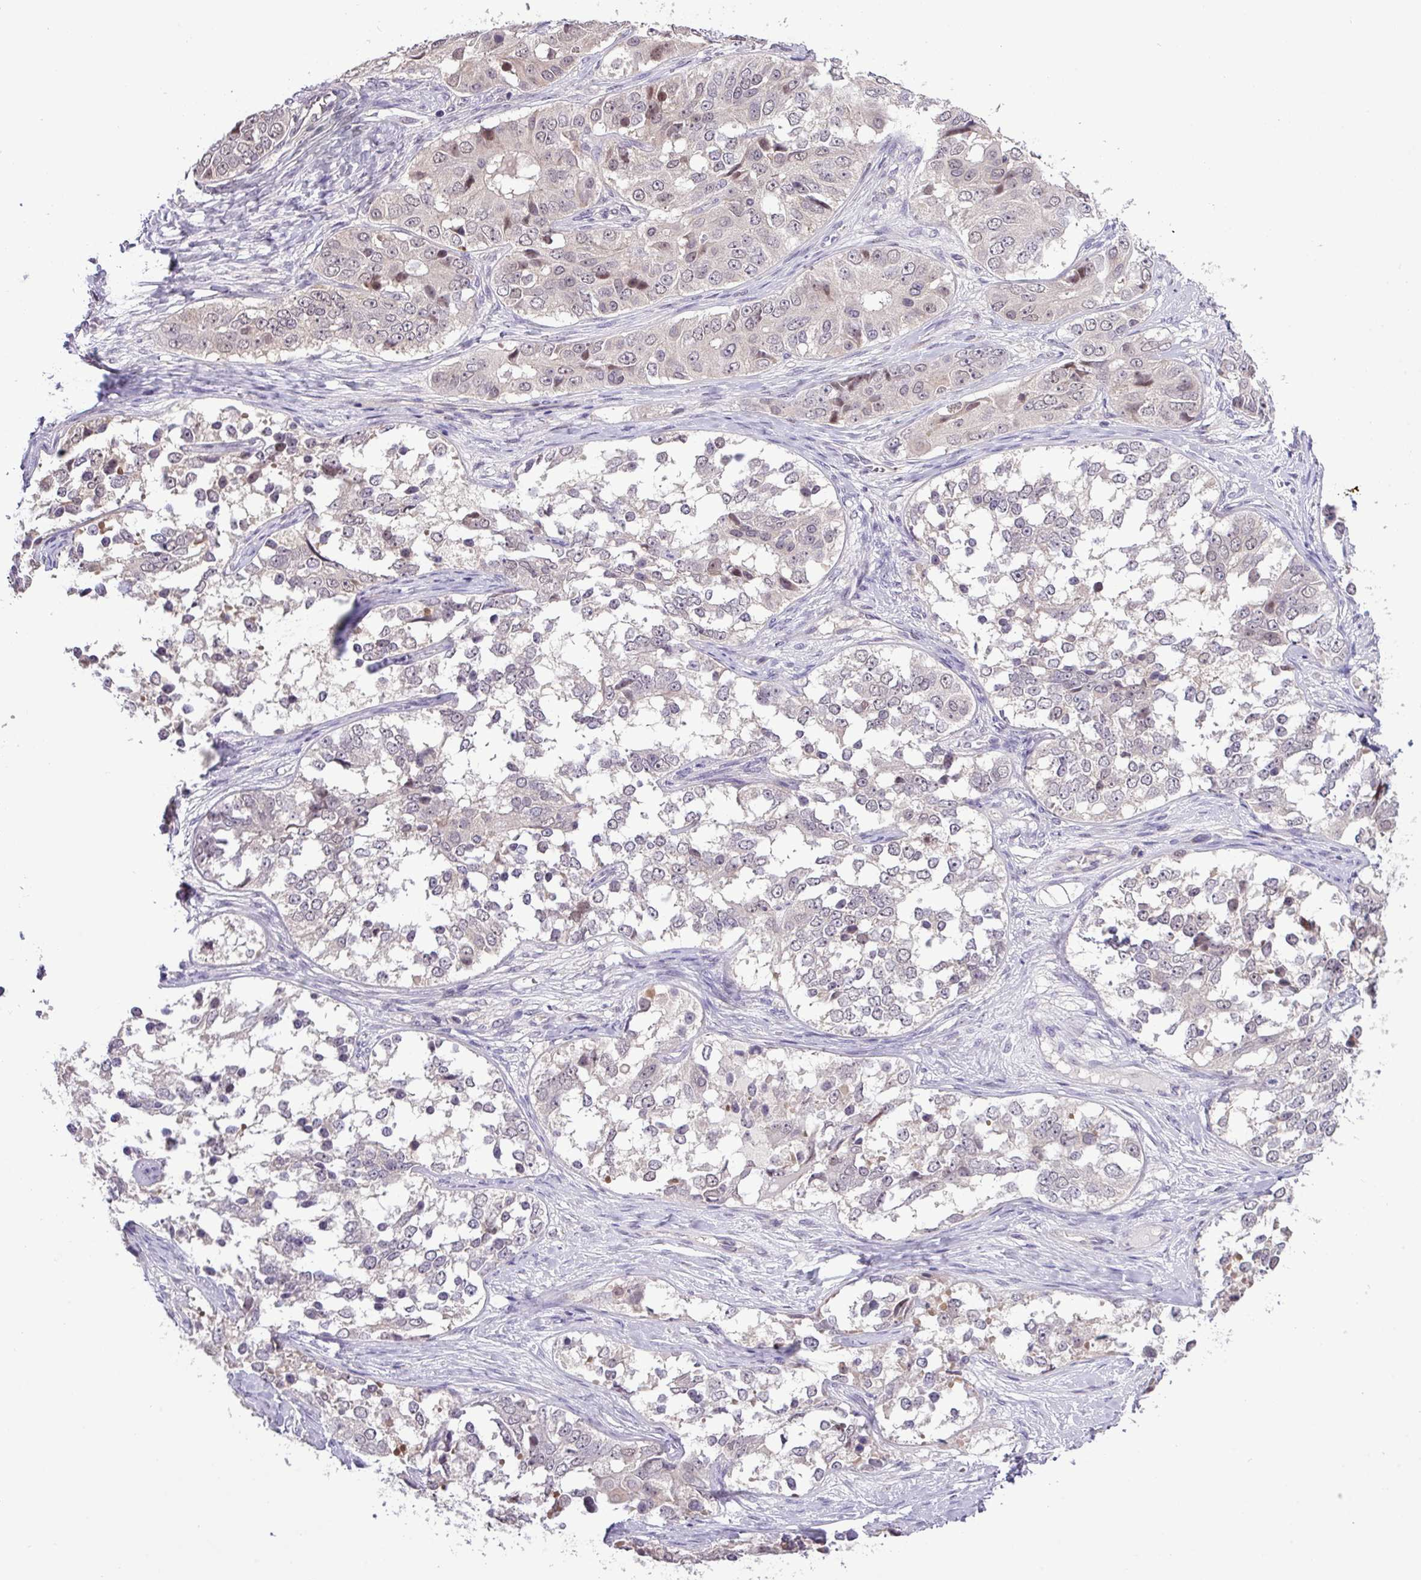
{"staining": {"intensity": "negative", "quantity": "none", "location": "none"}, "tissue": "ovarian cancer", "cell_type": "Tumor cells", "image_type": "cancer", "snomed": [{"axis": "morphology", "description": "Carcinoma, endometroid"}, {"axis": "topography", "description": "Ovary"}], "caption": "IHC photomicrograph of neoplastic tissue: ovarian endometroid carcinoma stained with DAB (3,3'-diaminobenzidine) reveals no significant protein expression in tumor cells.", "gene": "RIPPLY1", "patient": {"sex": "female", "age": 51}}